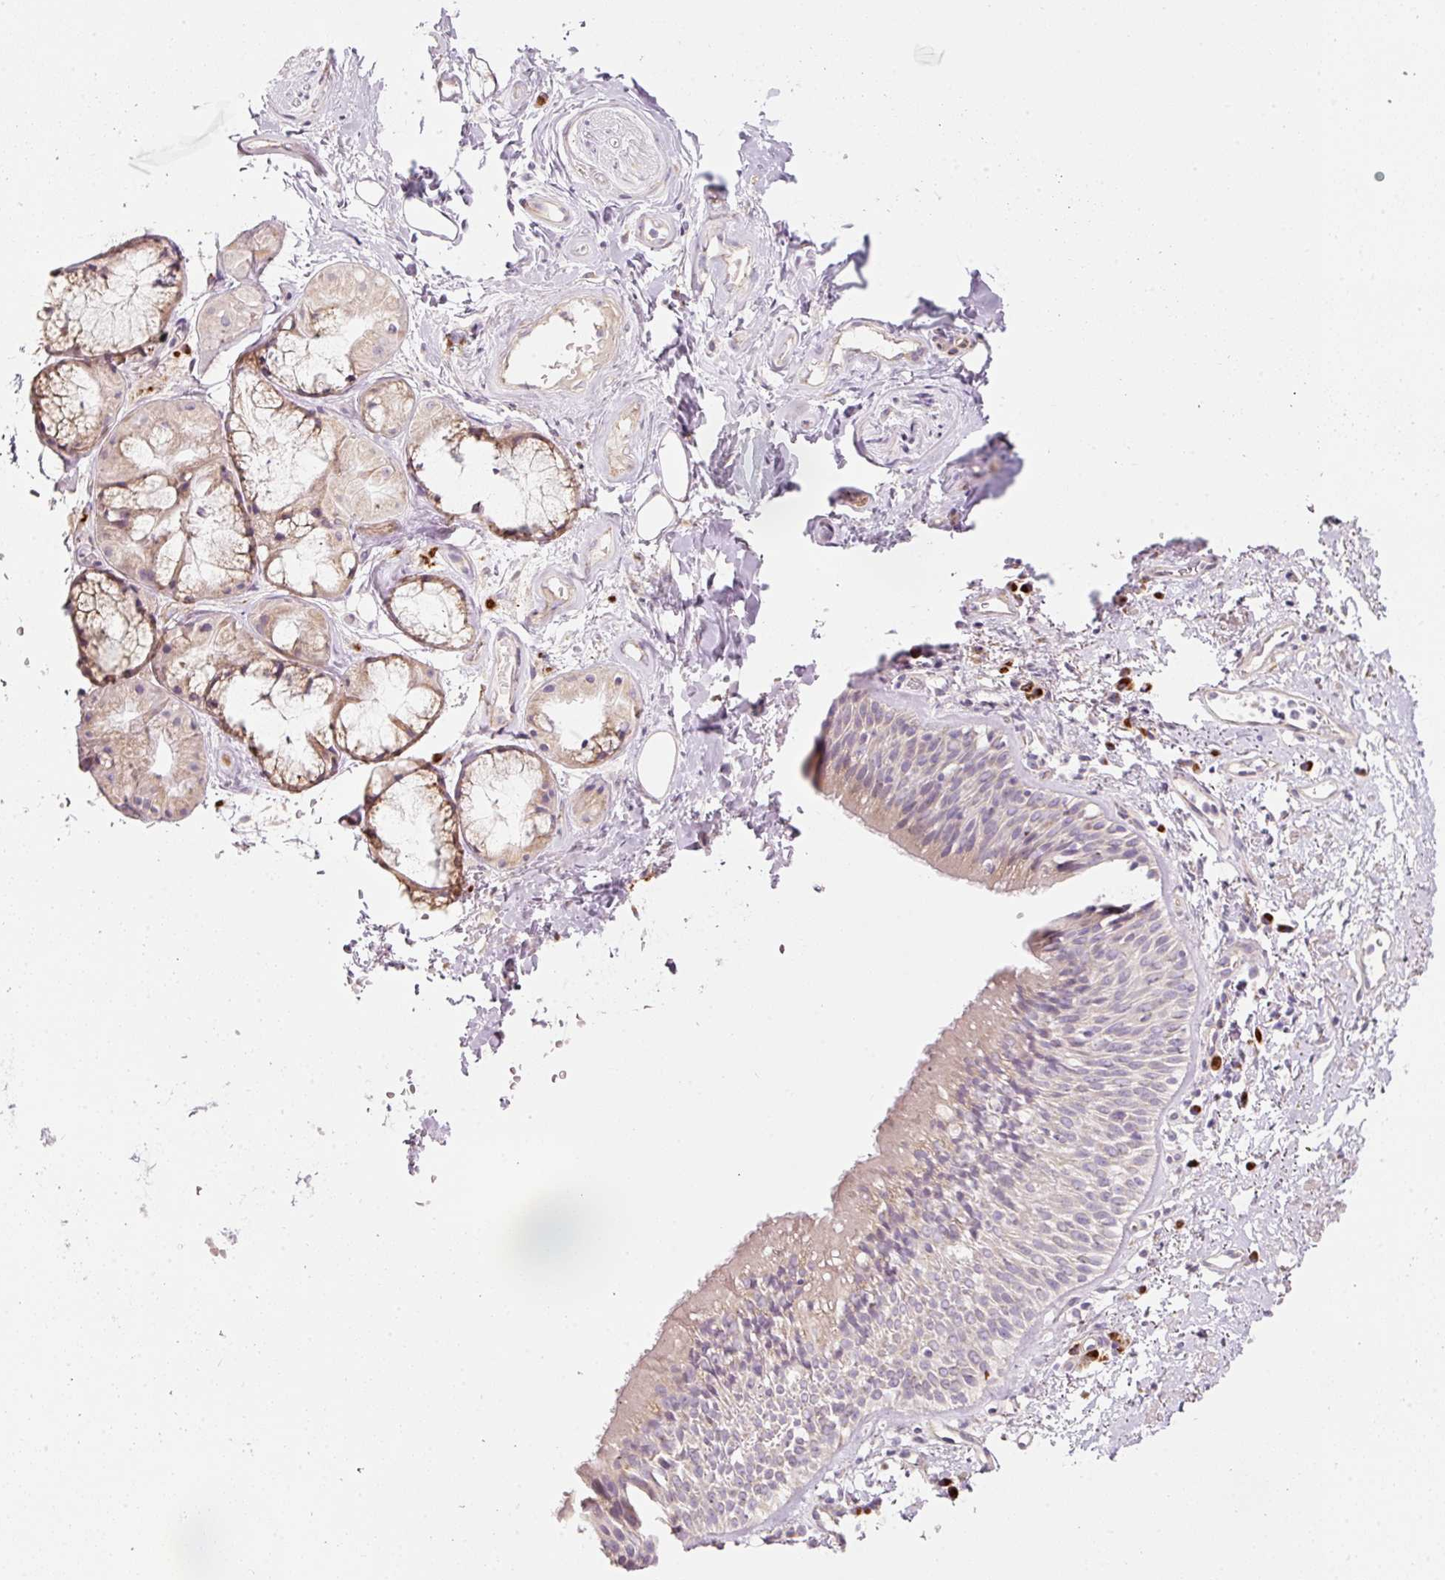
{"staining": {"intensity": "negative", "quantity": "none", "location": "none"}, "tissue": "nasopharynx", "cell_type": "Respiratory epithelial cells", "image_type": "normal", "snomed": [{"axis": "morphology", "description": "Normal tissue, NOS"}, {"axis": "topography", "description": "Cartilage tissue"}, {"axis": "topography", "description": "Nasopharynx"}, {"axis": "topography", "description": "Thyroid gland"}], "caption": "Image shows no protein expression in respiratory epithelial cells of benign nasopharynx. (Immunohistochemistry, brightfield microscopy, high magnification).", "gene": "NBPF11", "patient": {"sex": "male", "age": 63}}